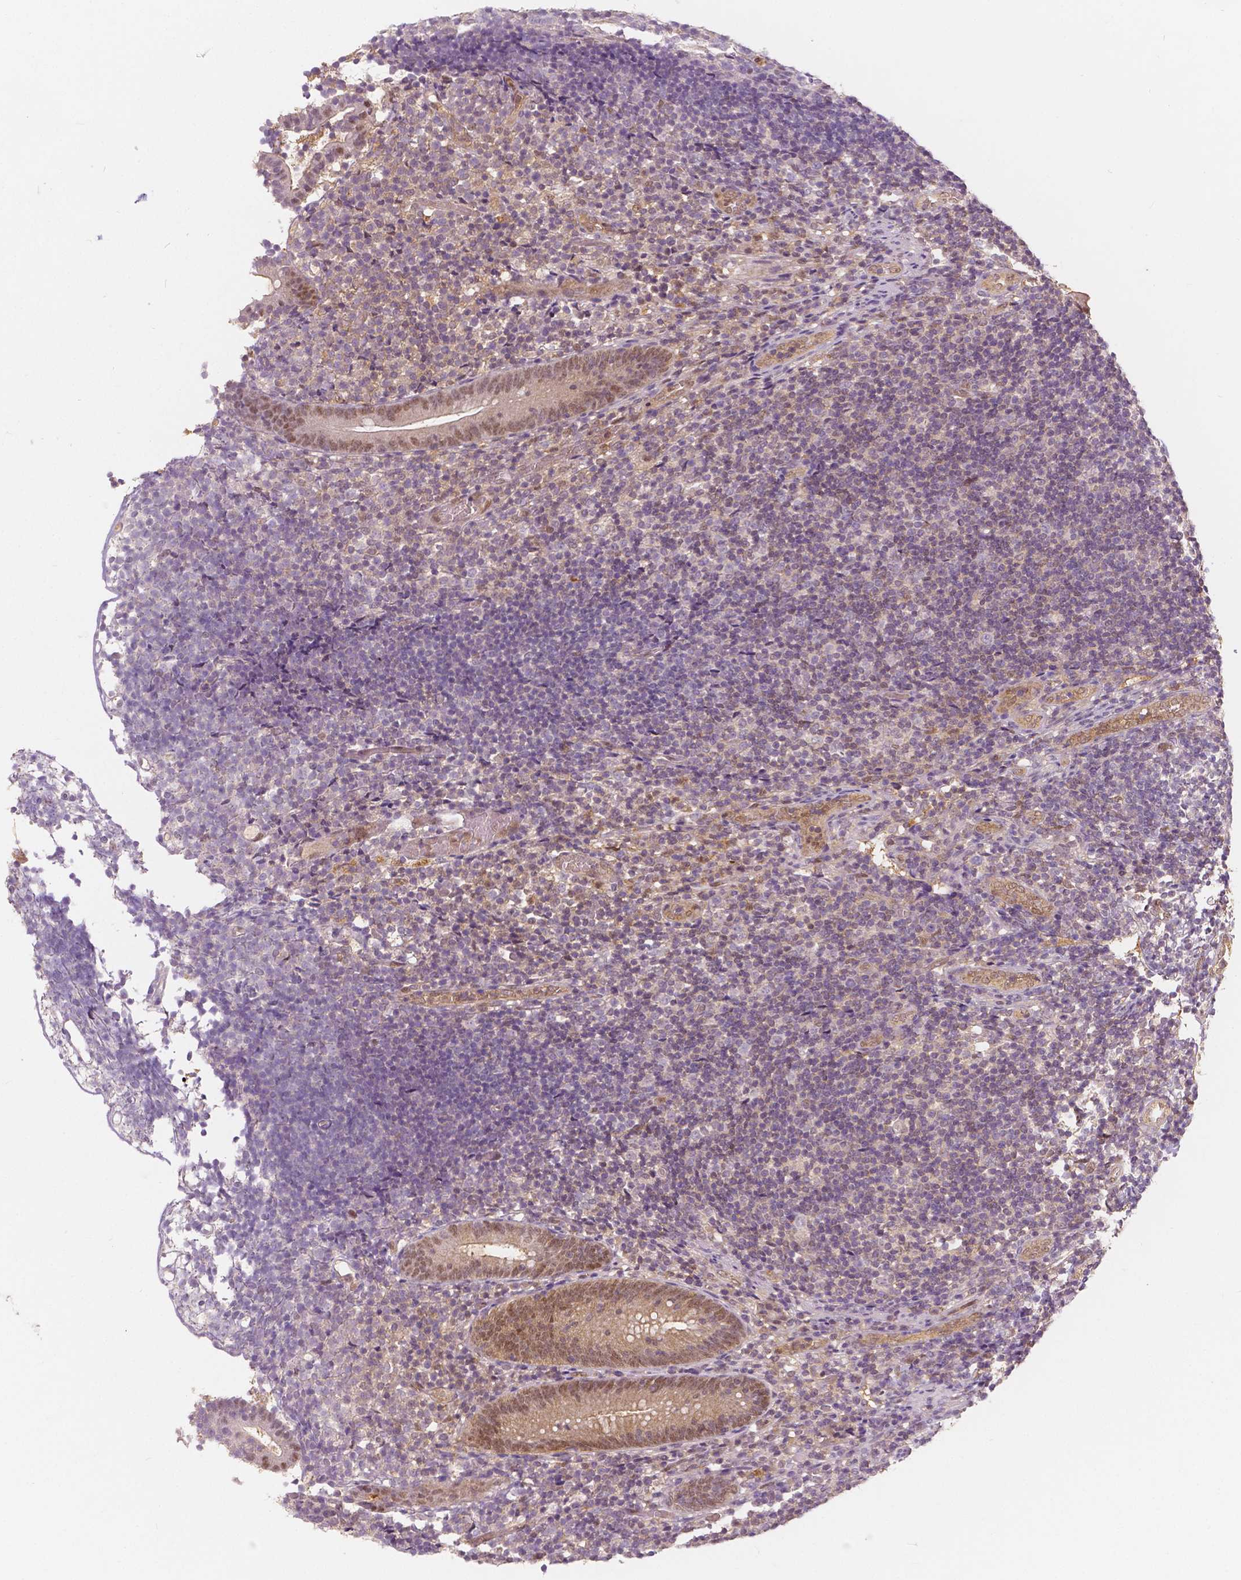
{"staining": {"intensity": "moderate", "quantity": ">75%", "location": "cytoplasmic/membranous,nuclear"}, "tissue": "appendix", "cell_type": "Glandular cells", "image_type": "normal", "snomed": [{"axis": "morphology", "description": "Normal tissue, NOS"}, {"axis": "topography", "description": "Appendix"}], "caption": "Appendix stained with IHC shows moderate cytoplasmic/membranous,nuclear expression in approximately >75% of glandular cells.", "gene": "NAPRT", "patient": {"sex": "female", "age": 32}}